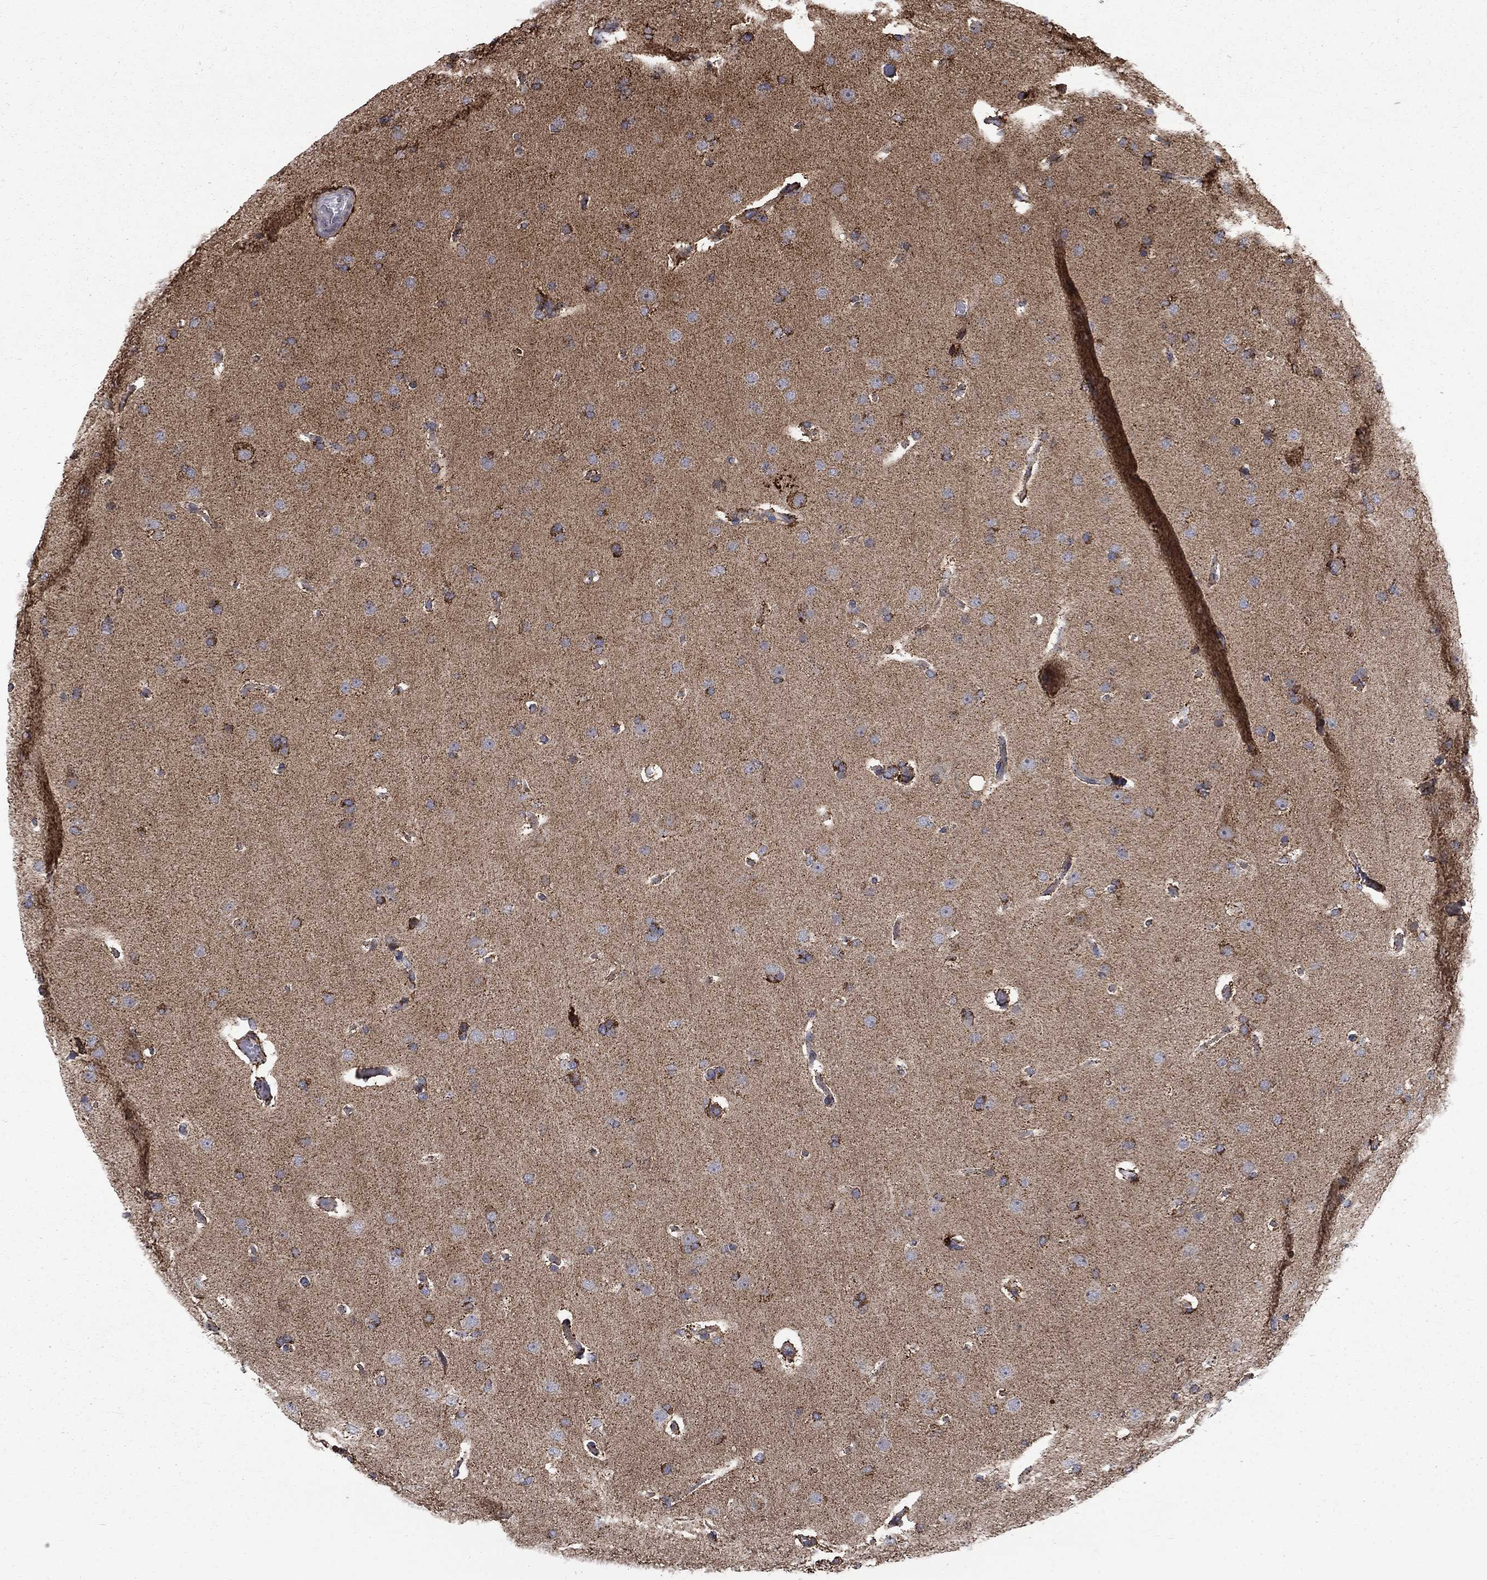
{"staining": {"intensity": "strong", "quantity": "25%-75%", "location": "cytoplasmic/membranous"}, "tissue": "glioma", "cell_type": "Tumor cells", "image_type": "cancer", "snomed": [{"axis": "morphology", "description": "Glioma, malignant, Low grade"}, {"axis": "topography", "description": "Brain"}], "caption": "Glioma stained for a protein (brown) reveals strong cytoplasmic/membranous positive positivity in about 25%-75% of tumor cells.", "gene": "MOAP1", "patient": {"sex": "male", "age": 41}}